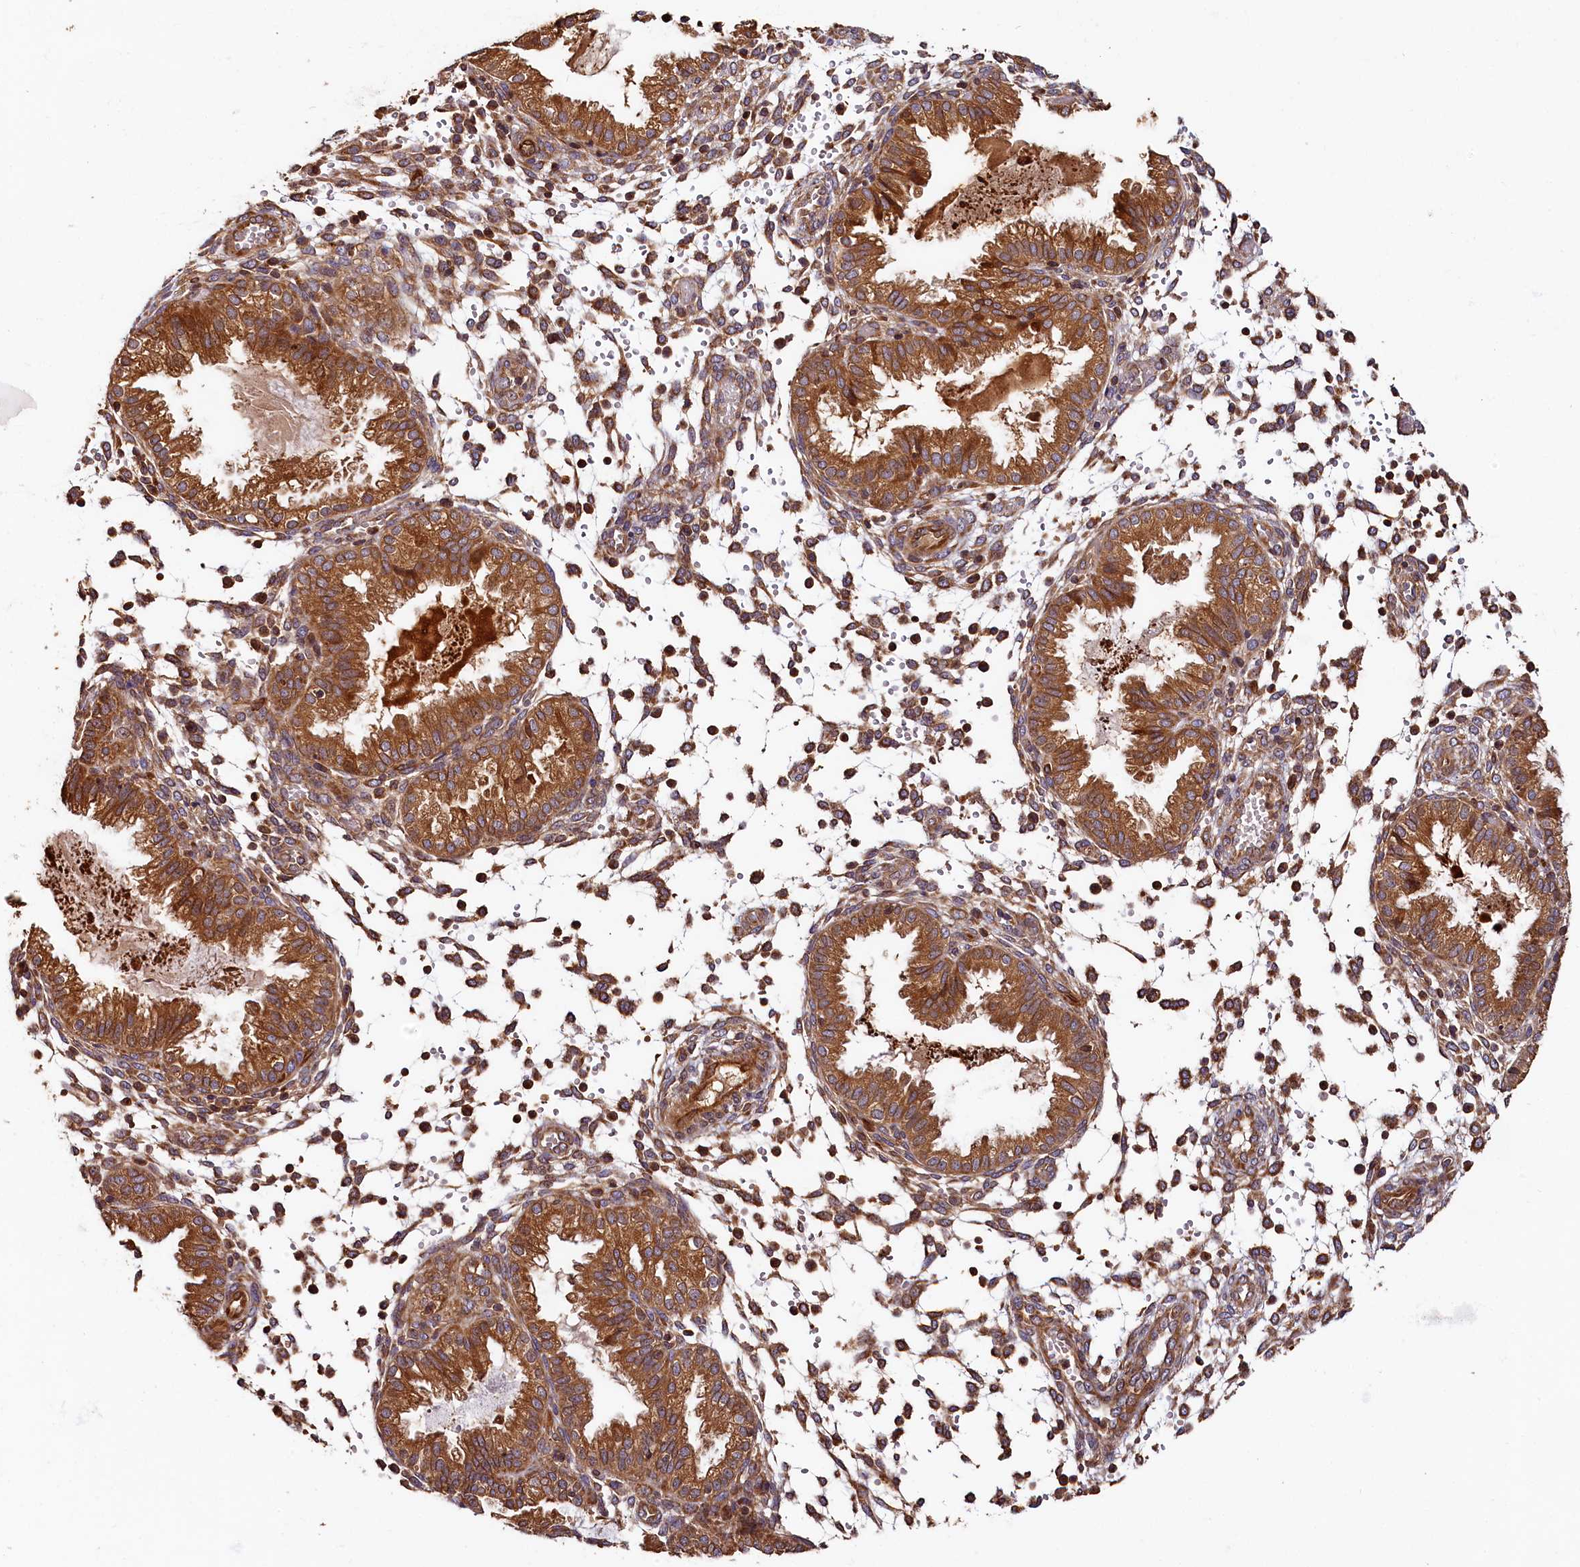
{"staining": {"intensity": "moderate", "quantity": "25%-75%", "location": "cytoplasmic/membranous"}, "tissue": "endometrium", "cell_type": "Cells in endometrial stroma", "image_type": "normal", "snomed": [{"axis": "morphology", "description": "Normal tissue, NOS"}, {"axis": "topography", "description": "Endometrium"}], "caption": "An image showing moderate cytoplasmic/membranous positivity in about 25%-75% of cells in endometrial stroma in unremarkable endometrium, as visualized by brown immunohistochemical staining.", "gene": "HMOX2", "patient": {"sex": "female", "age": 33}}